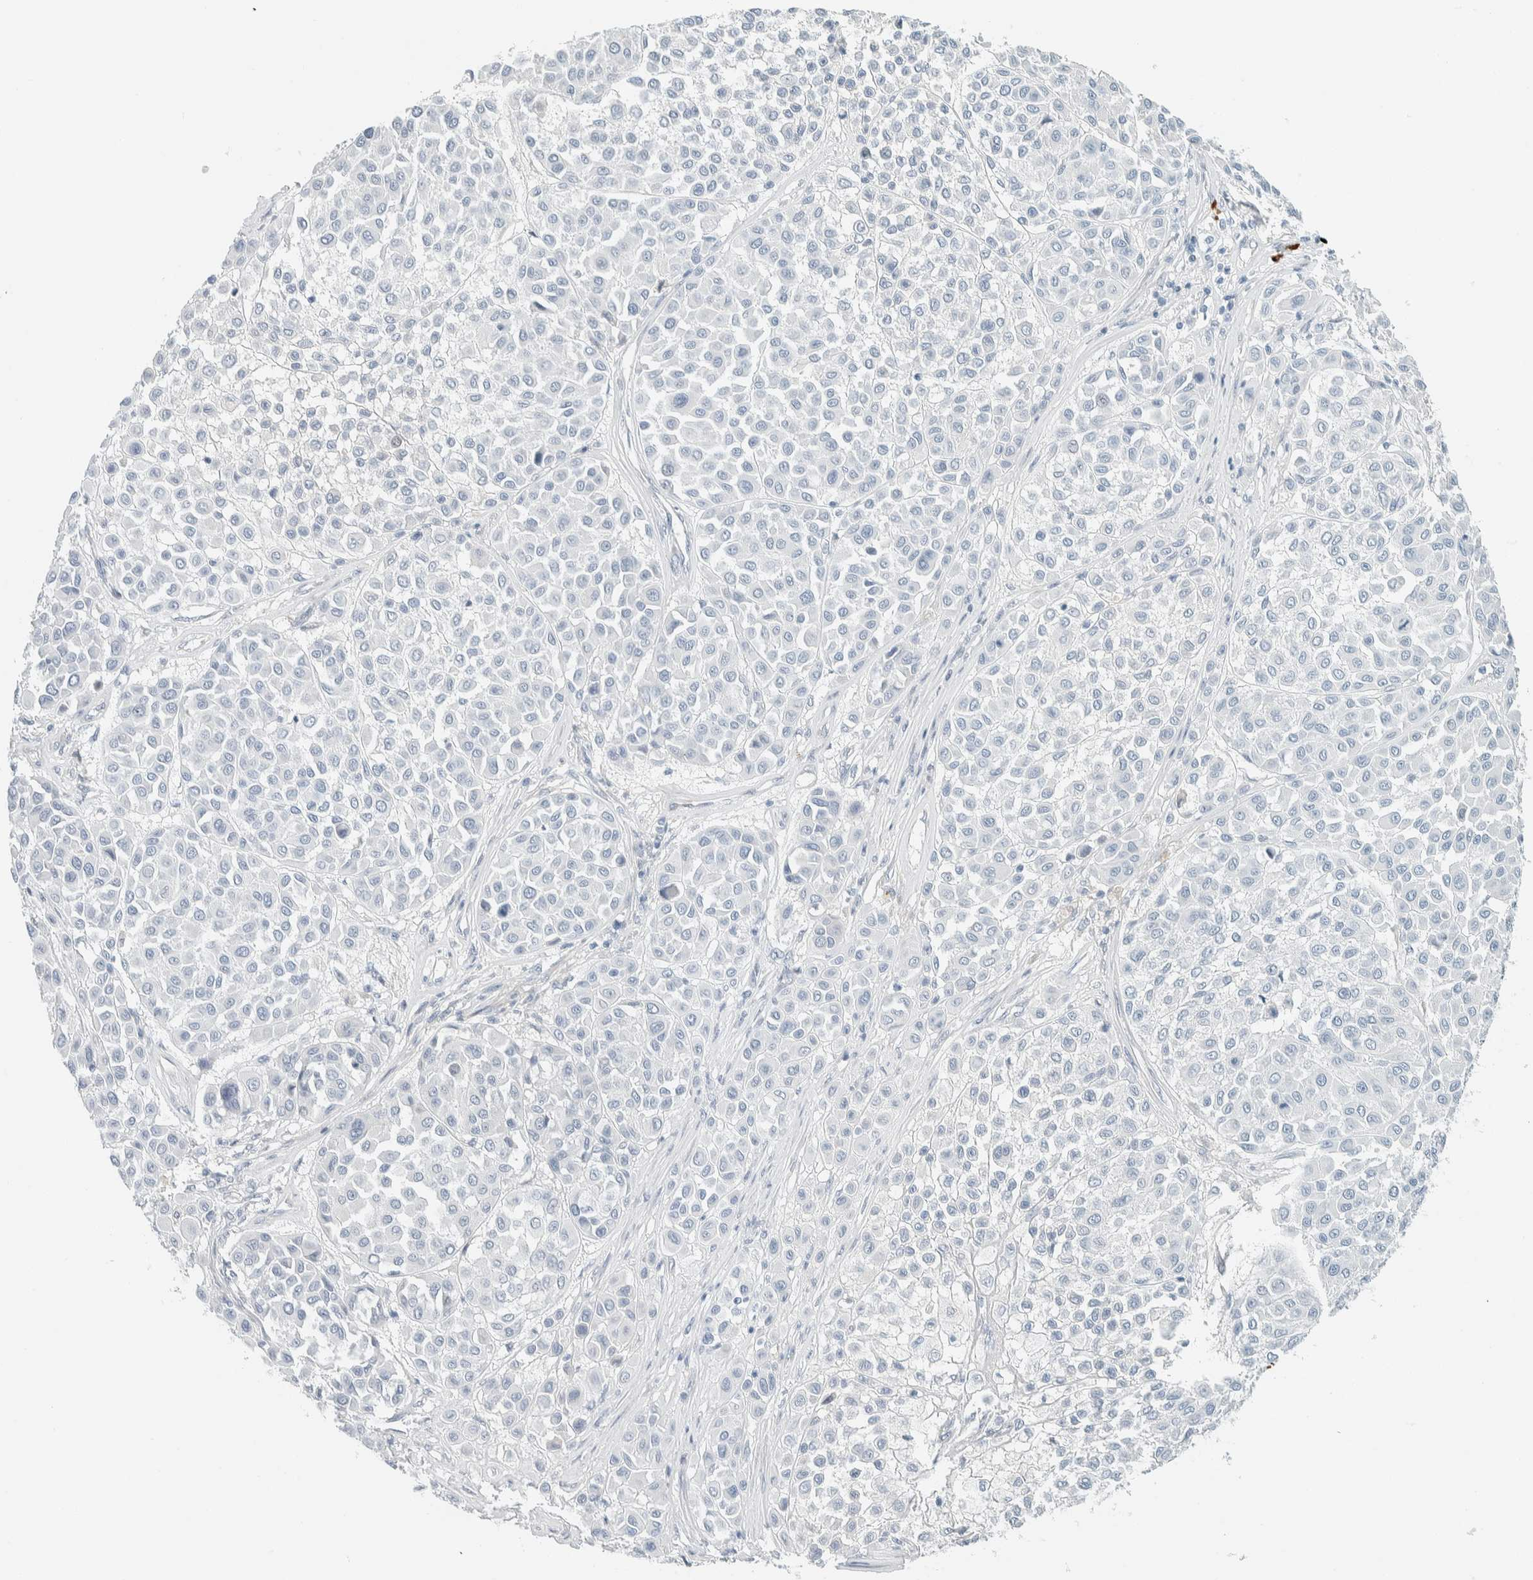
{"staining": {"intensity": "negative", "quantity": "none", "location": "none"}, "tissue": "melanoma", "cell_type": "Tumor cells", "image_type": "cancer", "snomed": [{"axis": "morphology", "description": "Malignant melanoma, Metastatic site"}, {"axis": "topography", "description": "Soft tissue"}], "caption": "Malignant melanoma (metastatic site) was stained to show a protein in brown. There is no significant expression in tumor cells. (DAB (3,3'-diaminobenzidine) IHC with hematoxylin counter stain).", "gene": "ARHGAP27", "patient": {"sex": "male", "age": 41}}